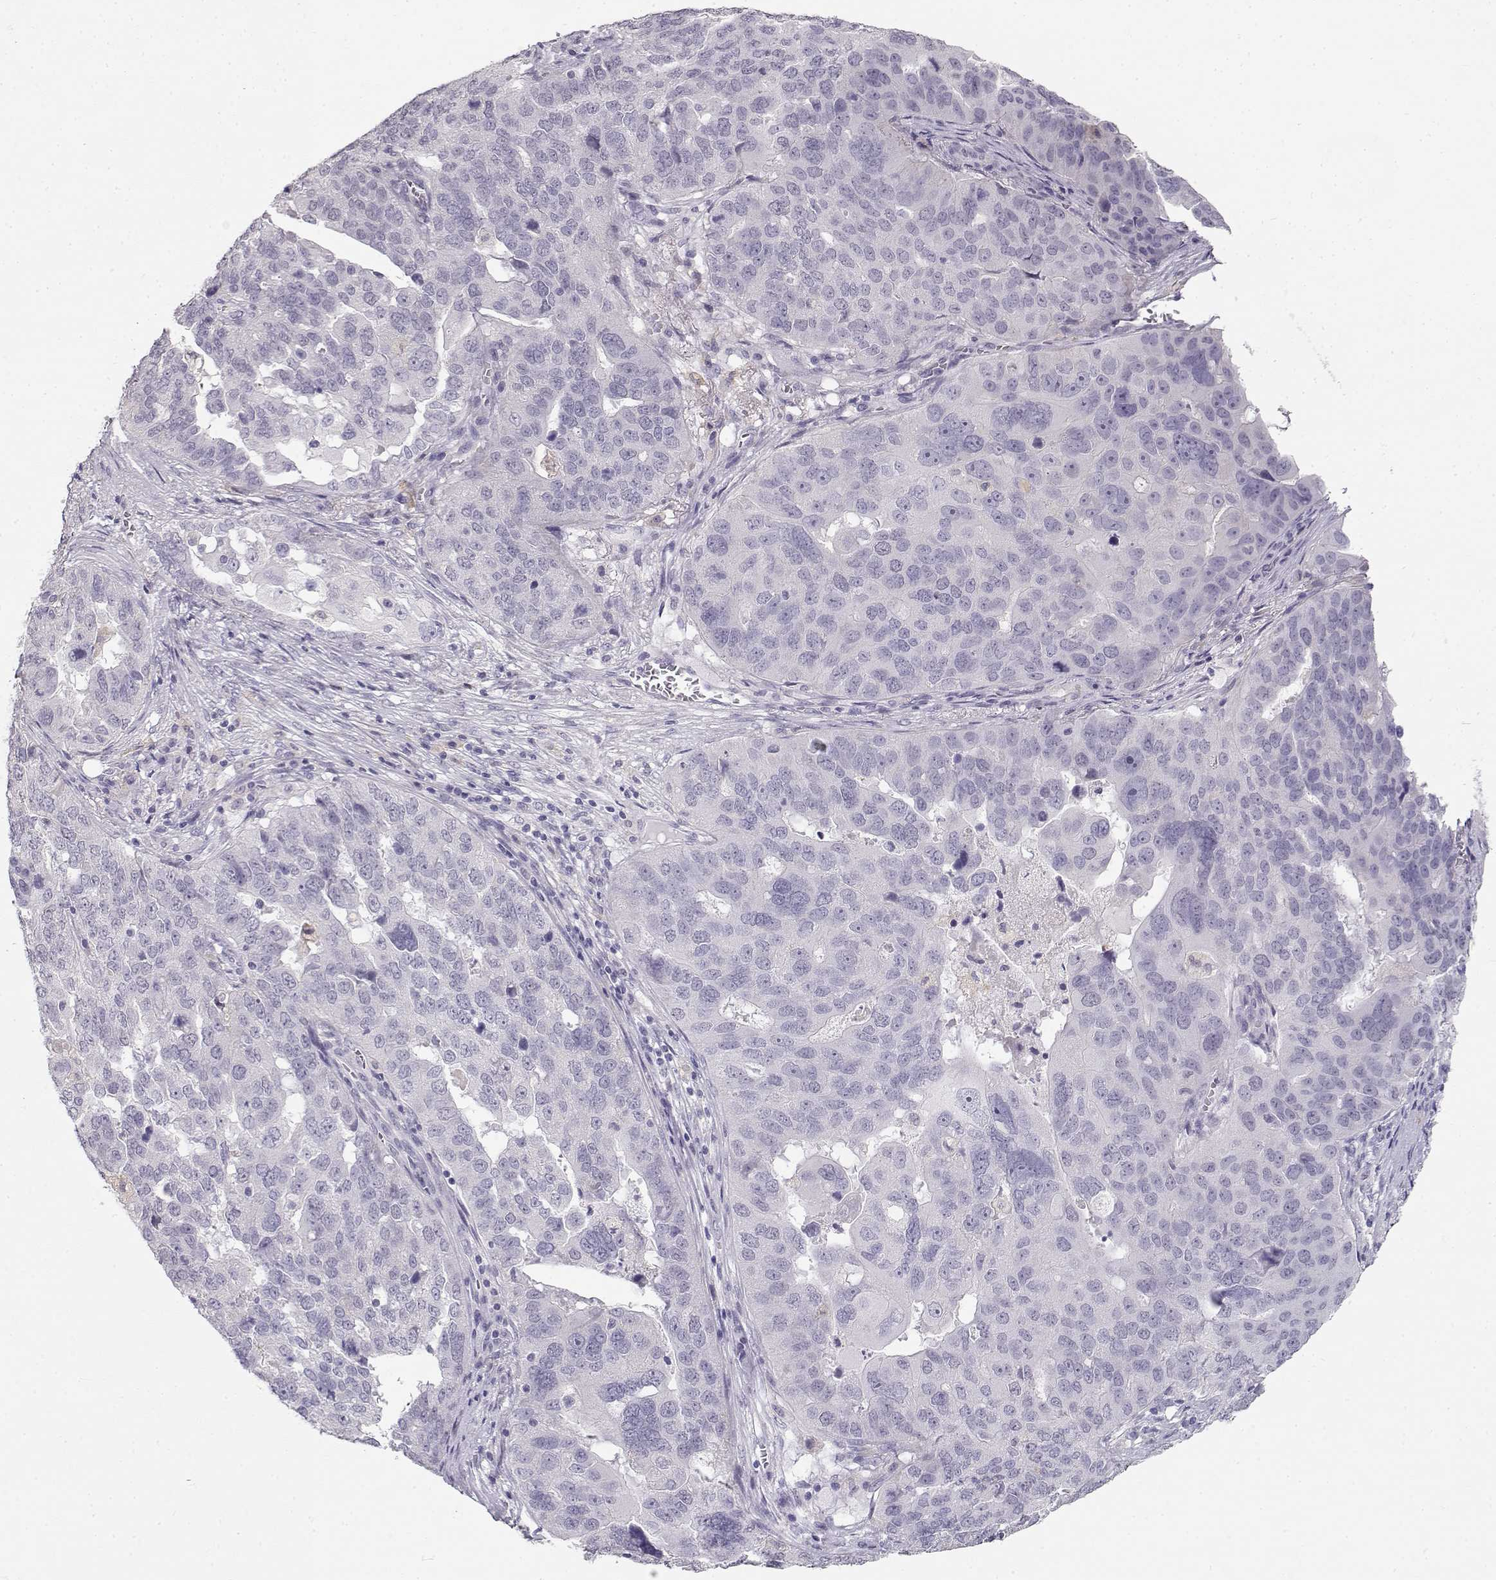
{"staining": {"intensity": "negative", "quantity": "none", "location": "none"}, "tissue": "ovarian cancer", "cell_type": "Tumor cells", "image_type": "cancer", "snomed": [{"axis": "morphology", "description": "Carcinoma, endometroid"}, {"axis": "topography", "description": "Soft tissue"}, {"axis": "topography", "description": "Ovary"}], "caption": "Protein analysis of ovarian cancer shows no significant expression in tumor cells. Brightfield microscopy of IHC stained with DAB (3,3'-diaminobenzidine) (brown) and hematoxylin (blue), captured at high magnification.", "gene": "NUTM1", "patient": {"sex": "female", "age": 52}}